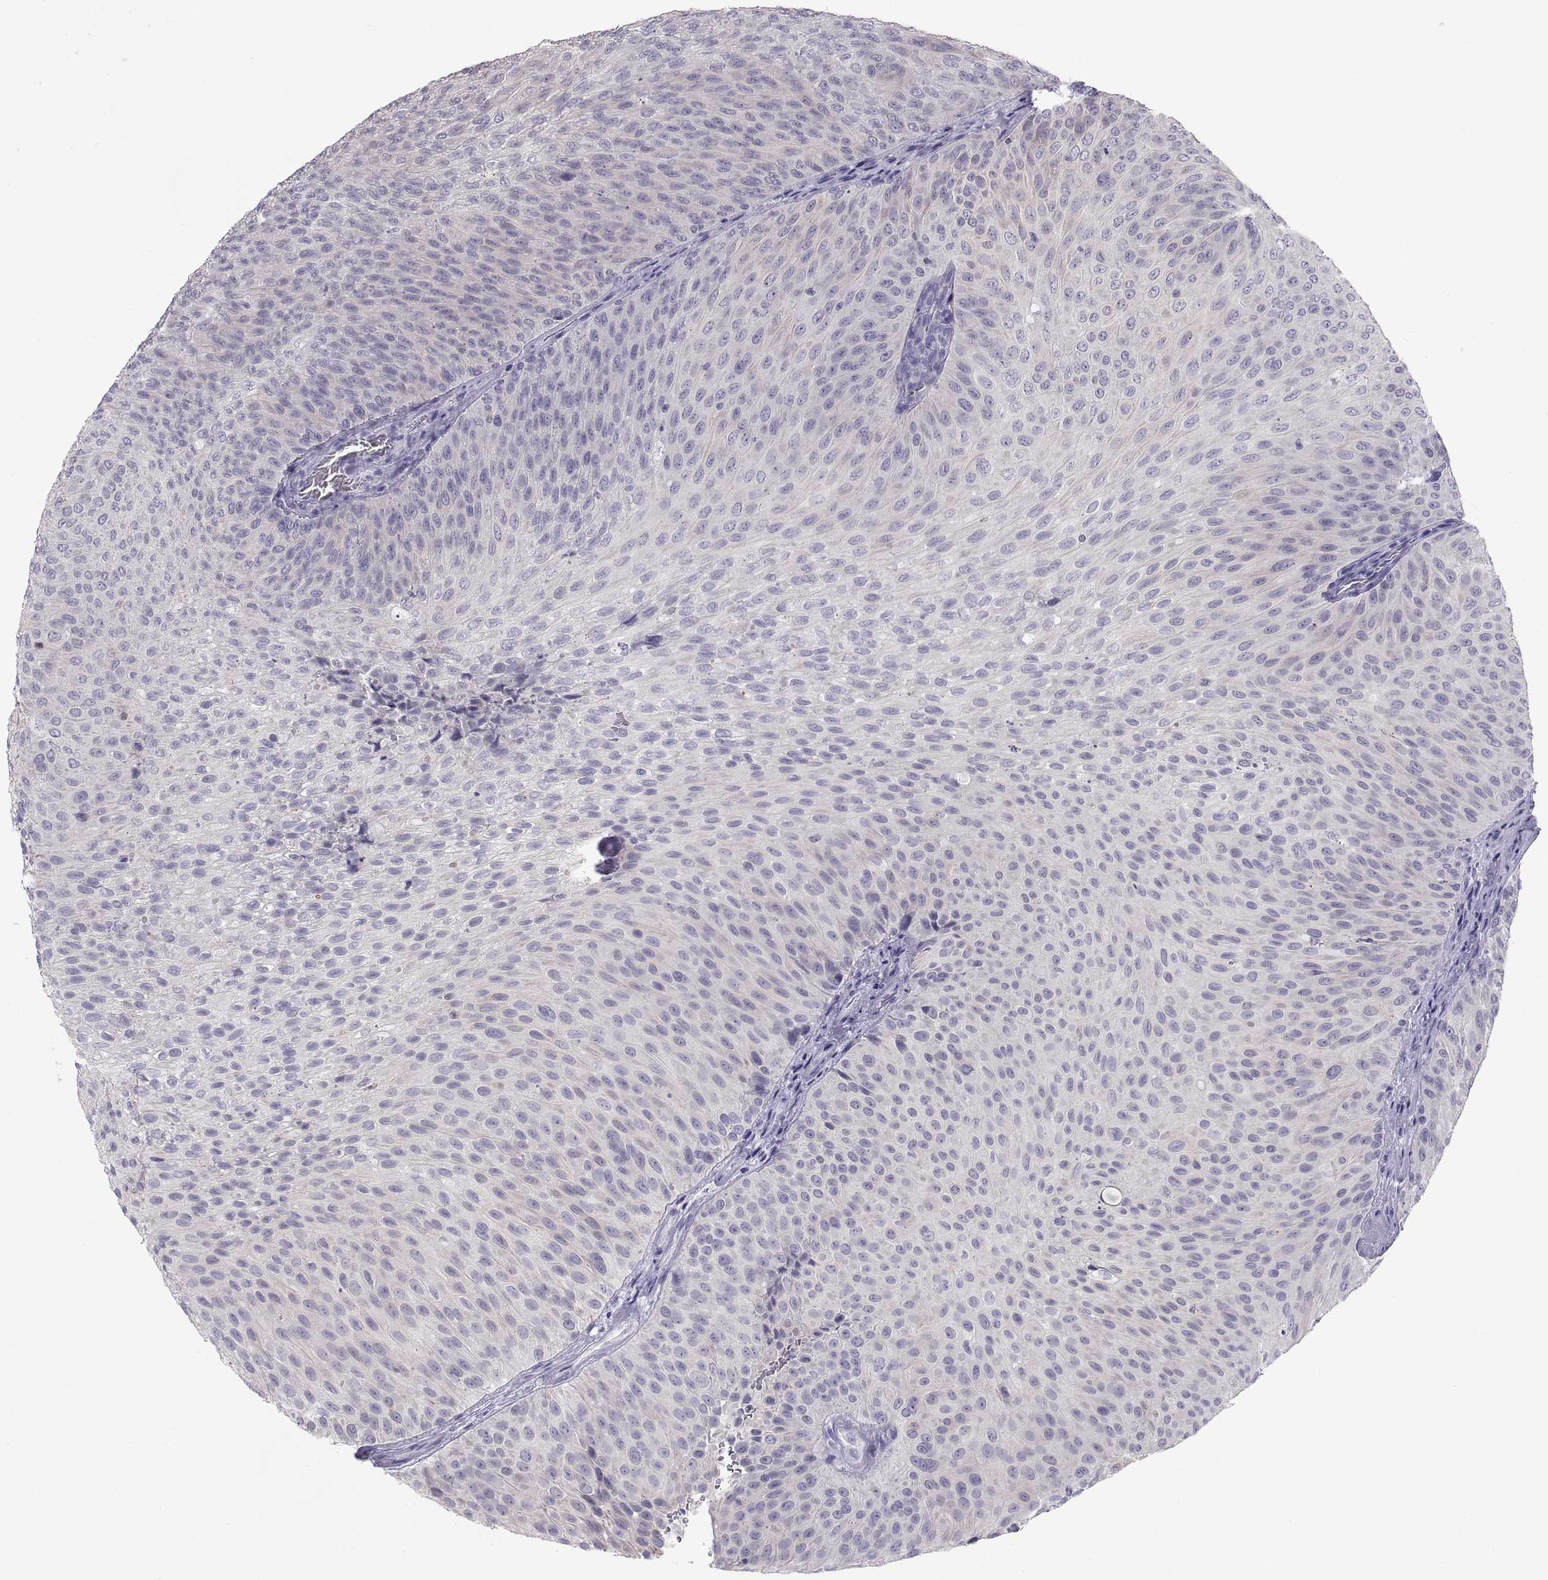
{"staining": {"intensity": "negative", "quantity": "none", "location": "none"}, "tissue": "urothelial cancer", "cell_type": "Tumor cells", "image_type": "cancer", "snomed": [{"axis": "morphology", "description": "Urothelial carcinoma, Low grade"}, {"axis": "topography", "description": "Urinary bladder"}], "caption": "Urothelial carcinoma (low-grade) was stained to show a protein in brown. There is no significant staining in tumor cells.", "gene": "MAGEB2", "patient": {"sex": "male", "age": 78}}